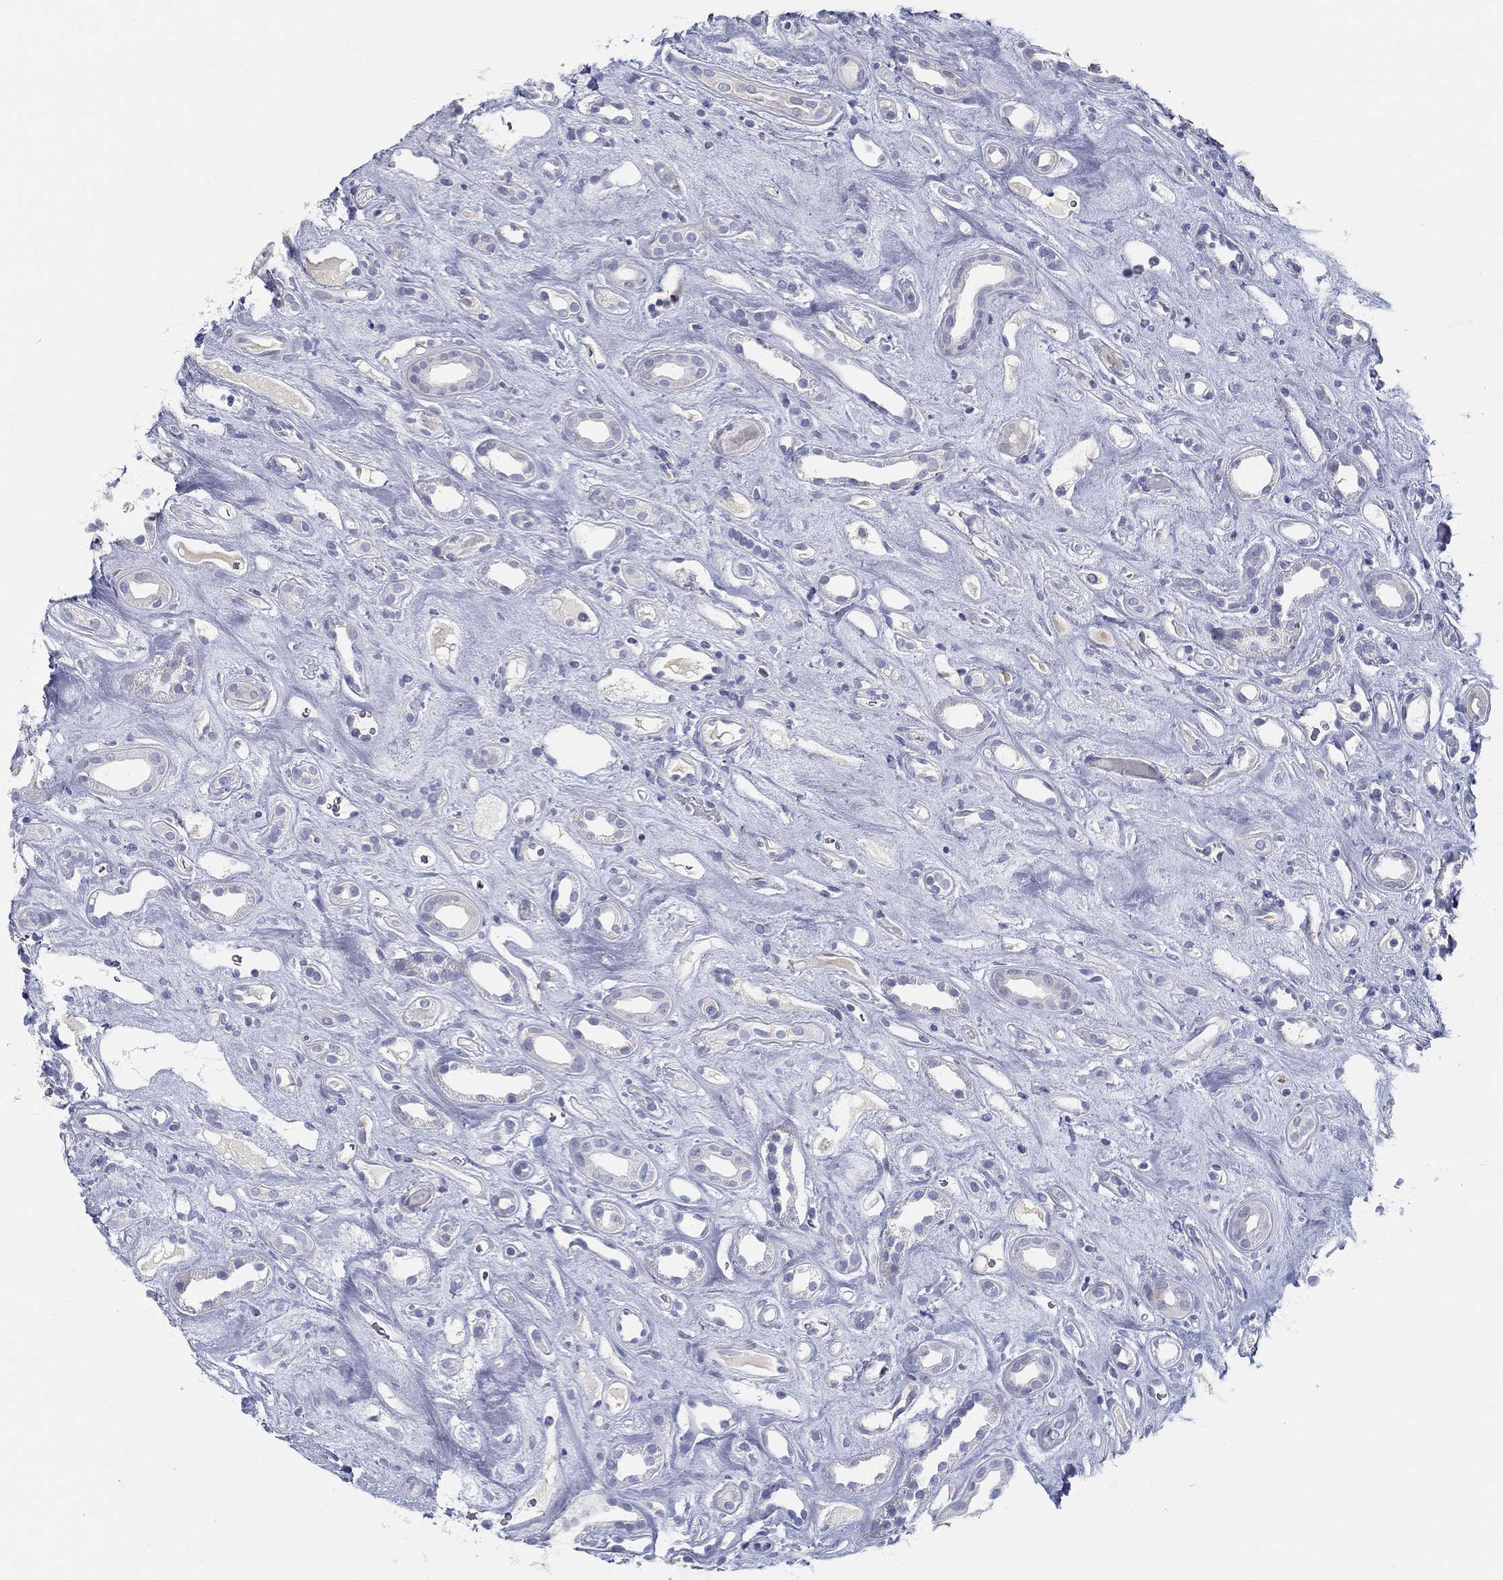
{"staining": {"intensity": "negative", "quantity": "none", "location": "none"}, "tissue": "renal cancer", "cell_type": "Tumor cells", "image_type": "cancer", "snomed": [{"axis": "morphology", "description": "Adenocarcinoma, NOS"}, {"axis": "topography", "description": "Kidney"}], "caption": "Micrograph shows no protein staining in tumor cells of renal cancer tissue.", "gene": "STS", "patient": {"sex": "female", "age": 89}}